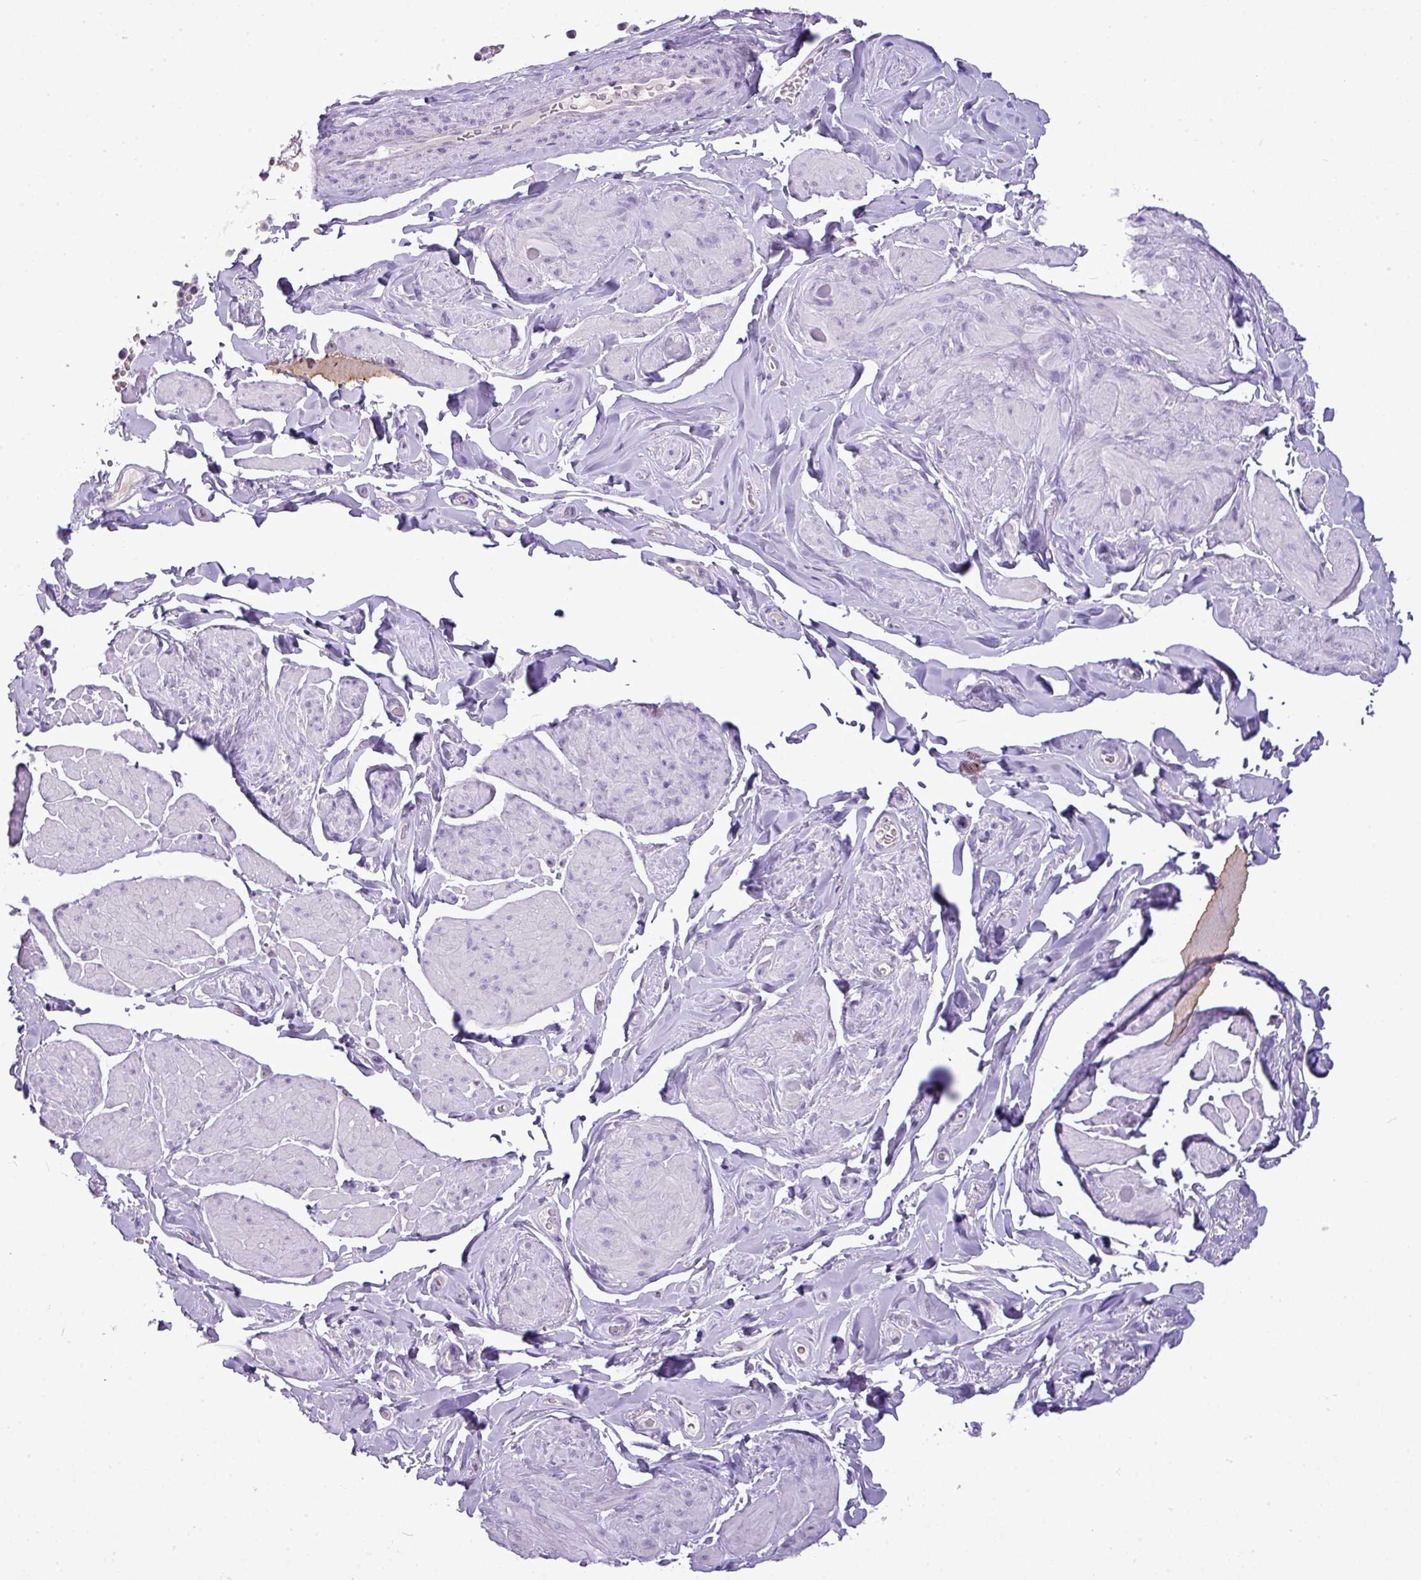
{"staining": {"intensity": "negative", "quantity": "none", "location": "none"}, "tissue": "smooth muscle", "cell_type": "Smooth muscle cells", "image_type": "normal", "snomed": [{"axis": "morphology", "description": "Normal tissue, NOS"}, {"axis": "topography", "description": "Smooth muscle"}, {"axis": "topography", "description": "Peripheral nerve tissue"}], "caption": "High power microscopy histopathology image of an IHC histopathology image of benign smooth muscle, revealing no significant positivity in smooth muscle cells.", "gene": "FAM43A", "patient": {"sex": "male", "age": 69}}